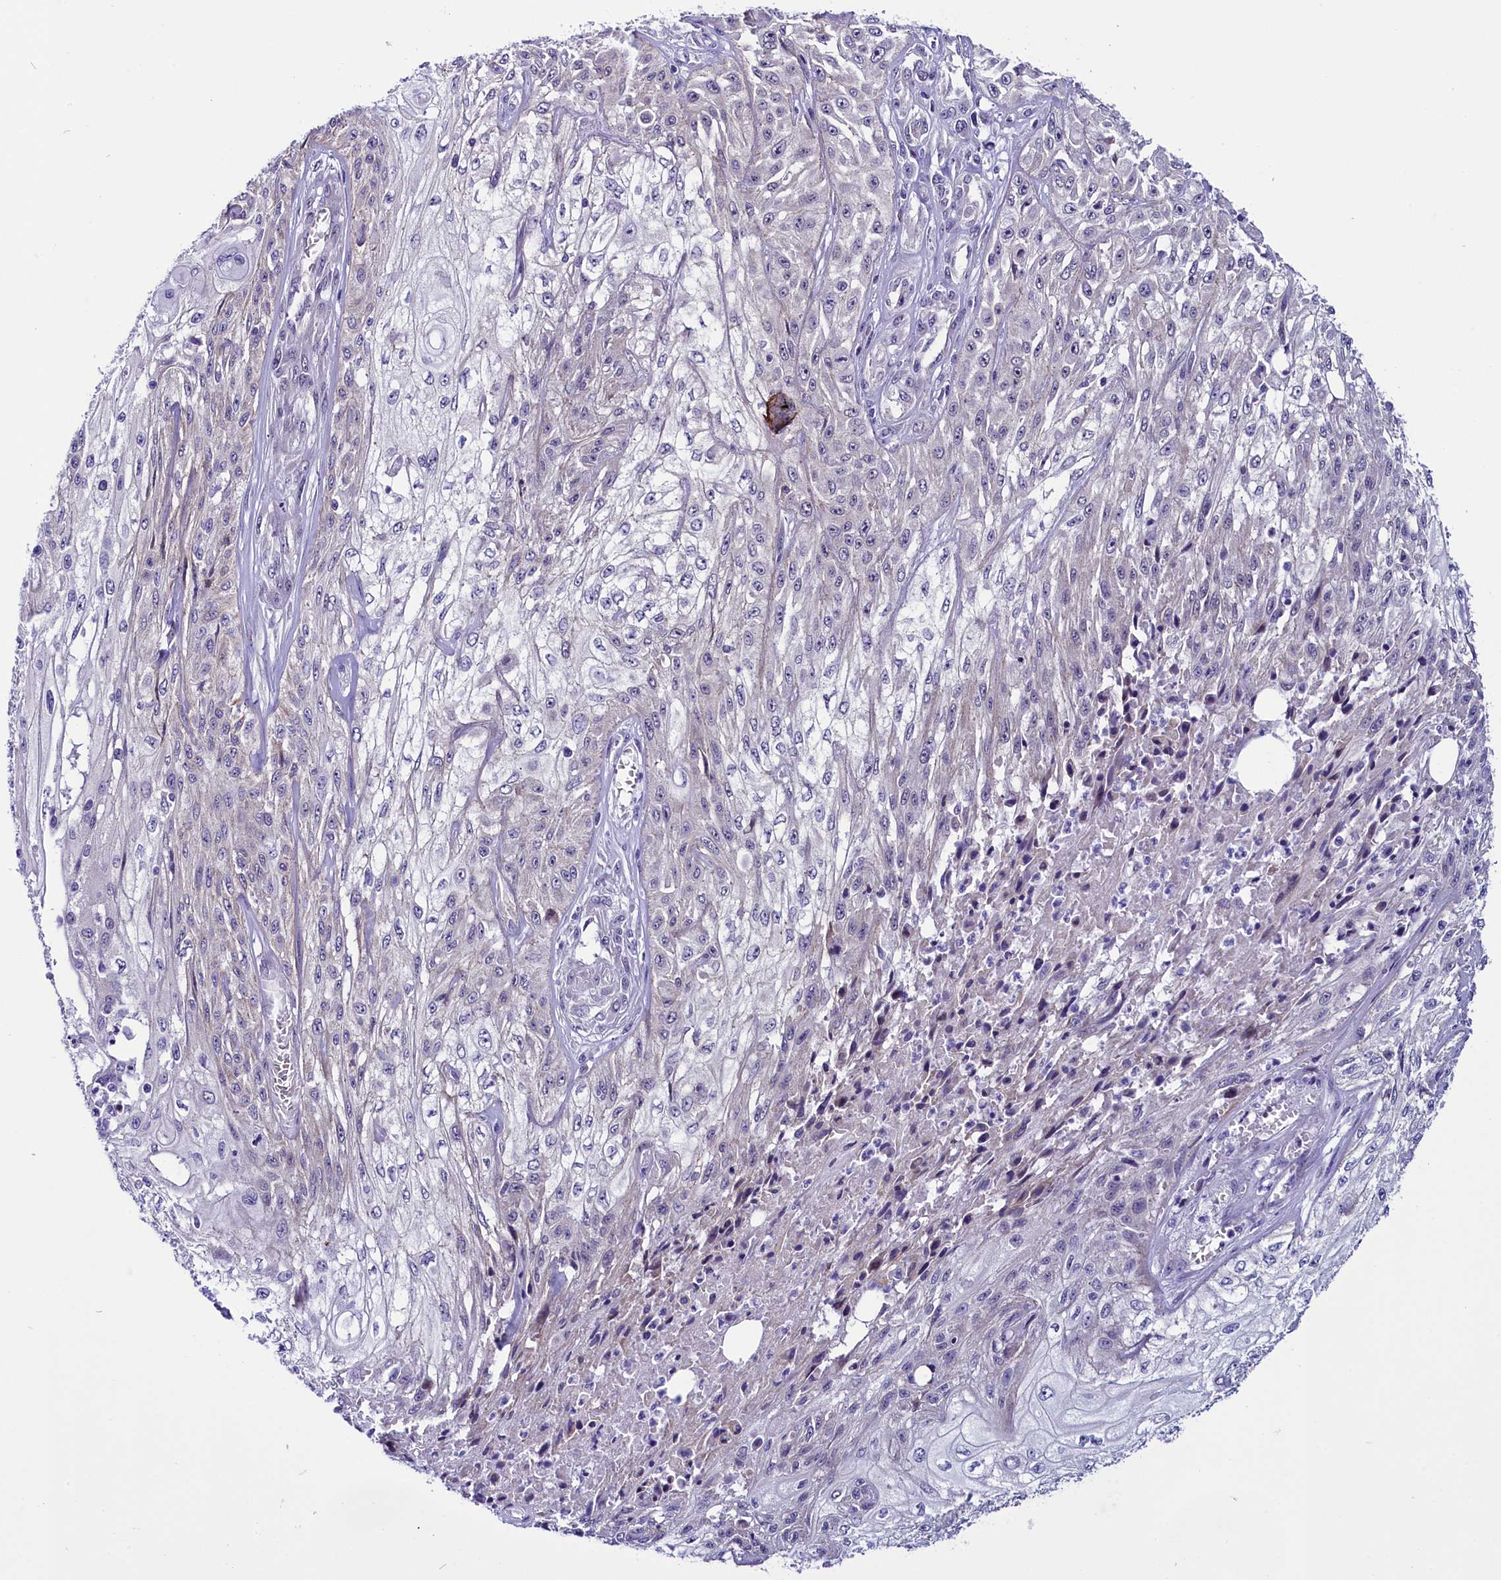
{"staining": {"intensity": "negative", "quantity": "none", "location": "none"}, "tissue": "skin cancer", "cell_type": "Tumor cells", "image_type": "cancer", "snomed": [{"axis": "morphology", "description": "Squamous cell carcinoma, NOS"}, {"axis": "morphology", "description": "Squamous cell carcinoma, metastatic, NOS"}, {"axis": "topography", "description": "Skin"}, {"axis": "topography", "description": "Lymph node"}], "caption": "This is an immunohistochemistry histopathology image of human skin metastatic squamous cell carcinoma. There is no expression in tumor cells.", "gene": "CCDC106", "patient": {"sex": "male", "age": 75}}